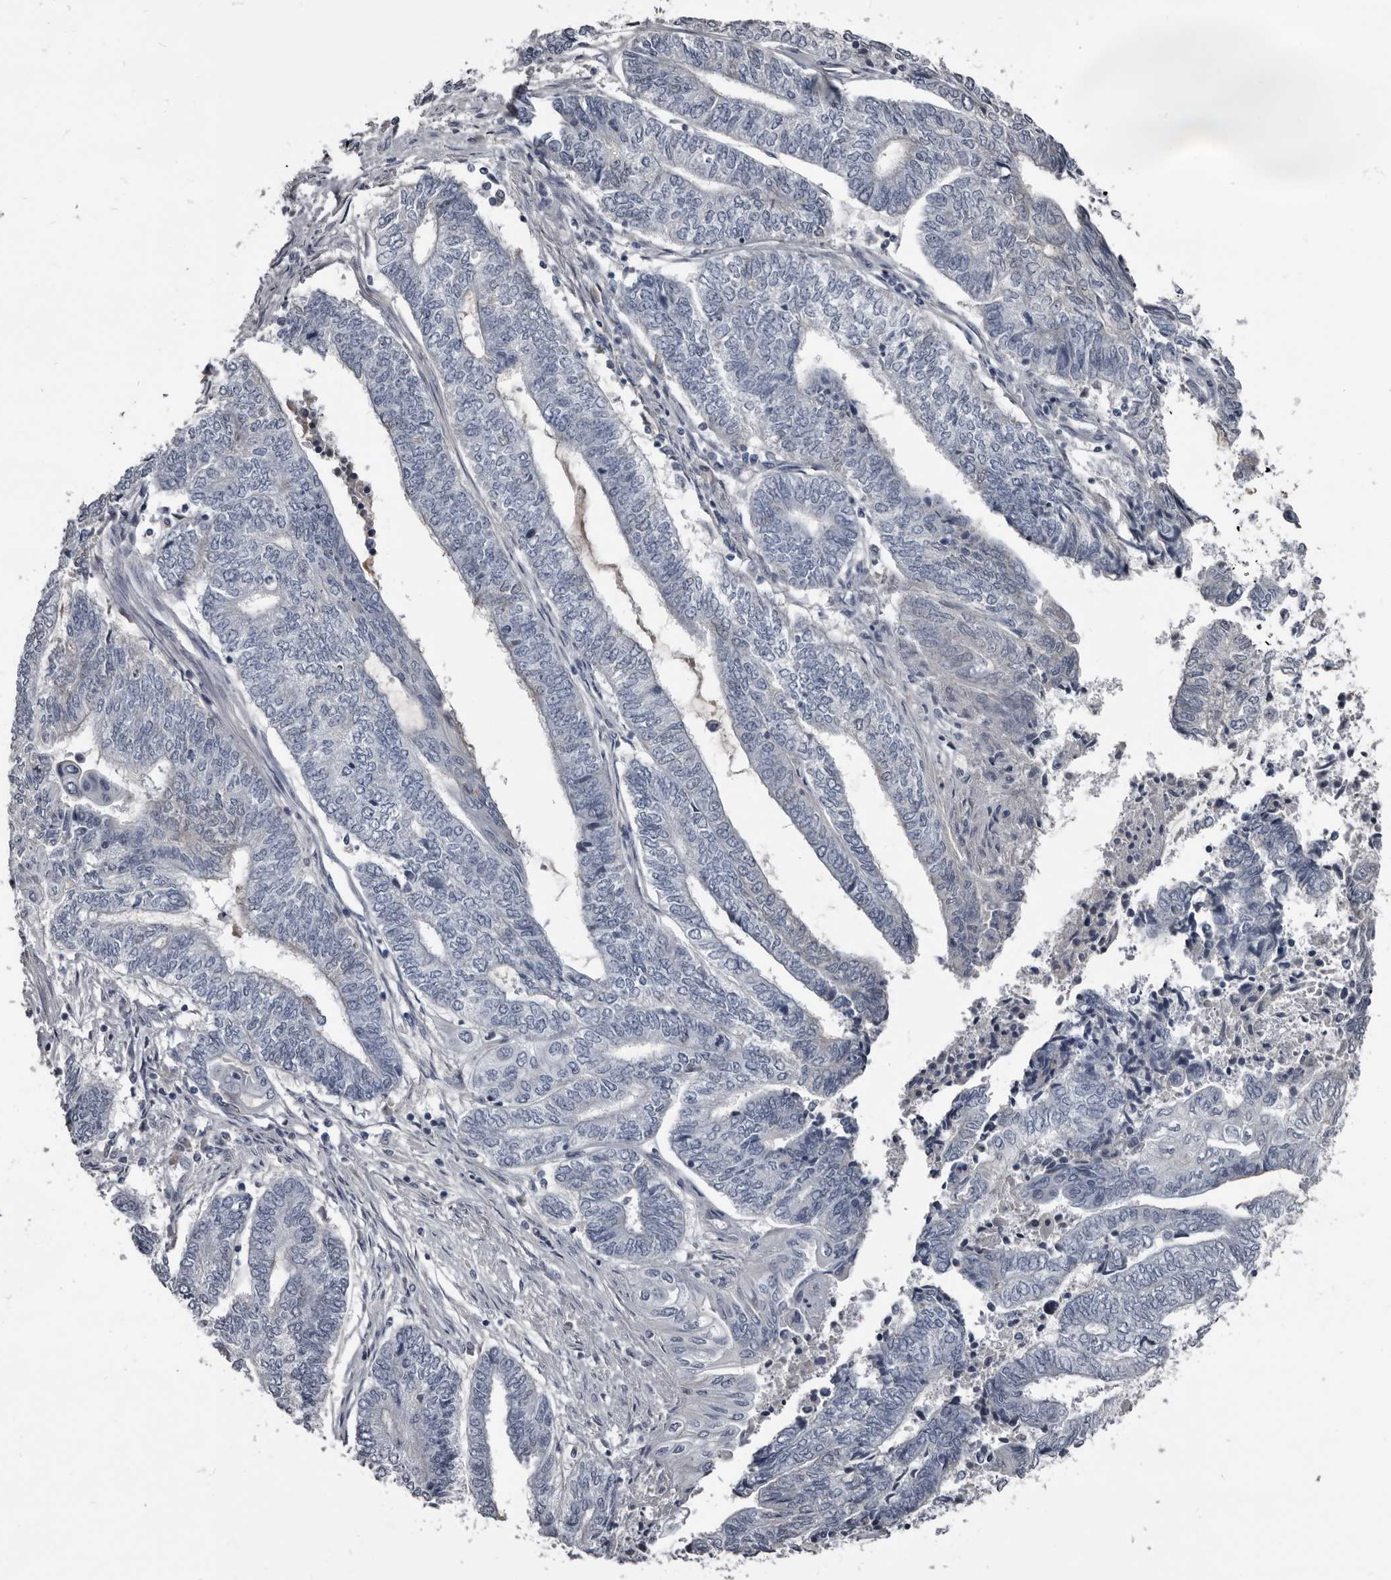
{"staining": {"intensity": "weak", "quantity": "<25%", "location": "cytoplasmic/membranous"}, "tissue": "endometrial cancer", "cell_type": "Tumor cells", "image_type": "cancer", "snomed": [{"axis": "morphology", "description": "Adenocarcinoma, NOS"}, {"axis": "topography", "description": "Uterus"}, {"axis": "topography", "description": "Endometrium"}], "caption": "Immunohistochemical staining of endometrial cancer exhibits no significant positivity in tumor cells. (DAB immunohistochemistry (IHC), high magnification).", "gene": "GREB1", "patient": {"sex": "female", "age": 70}}